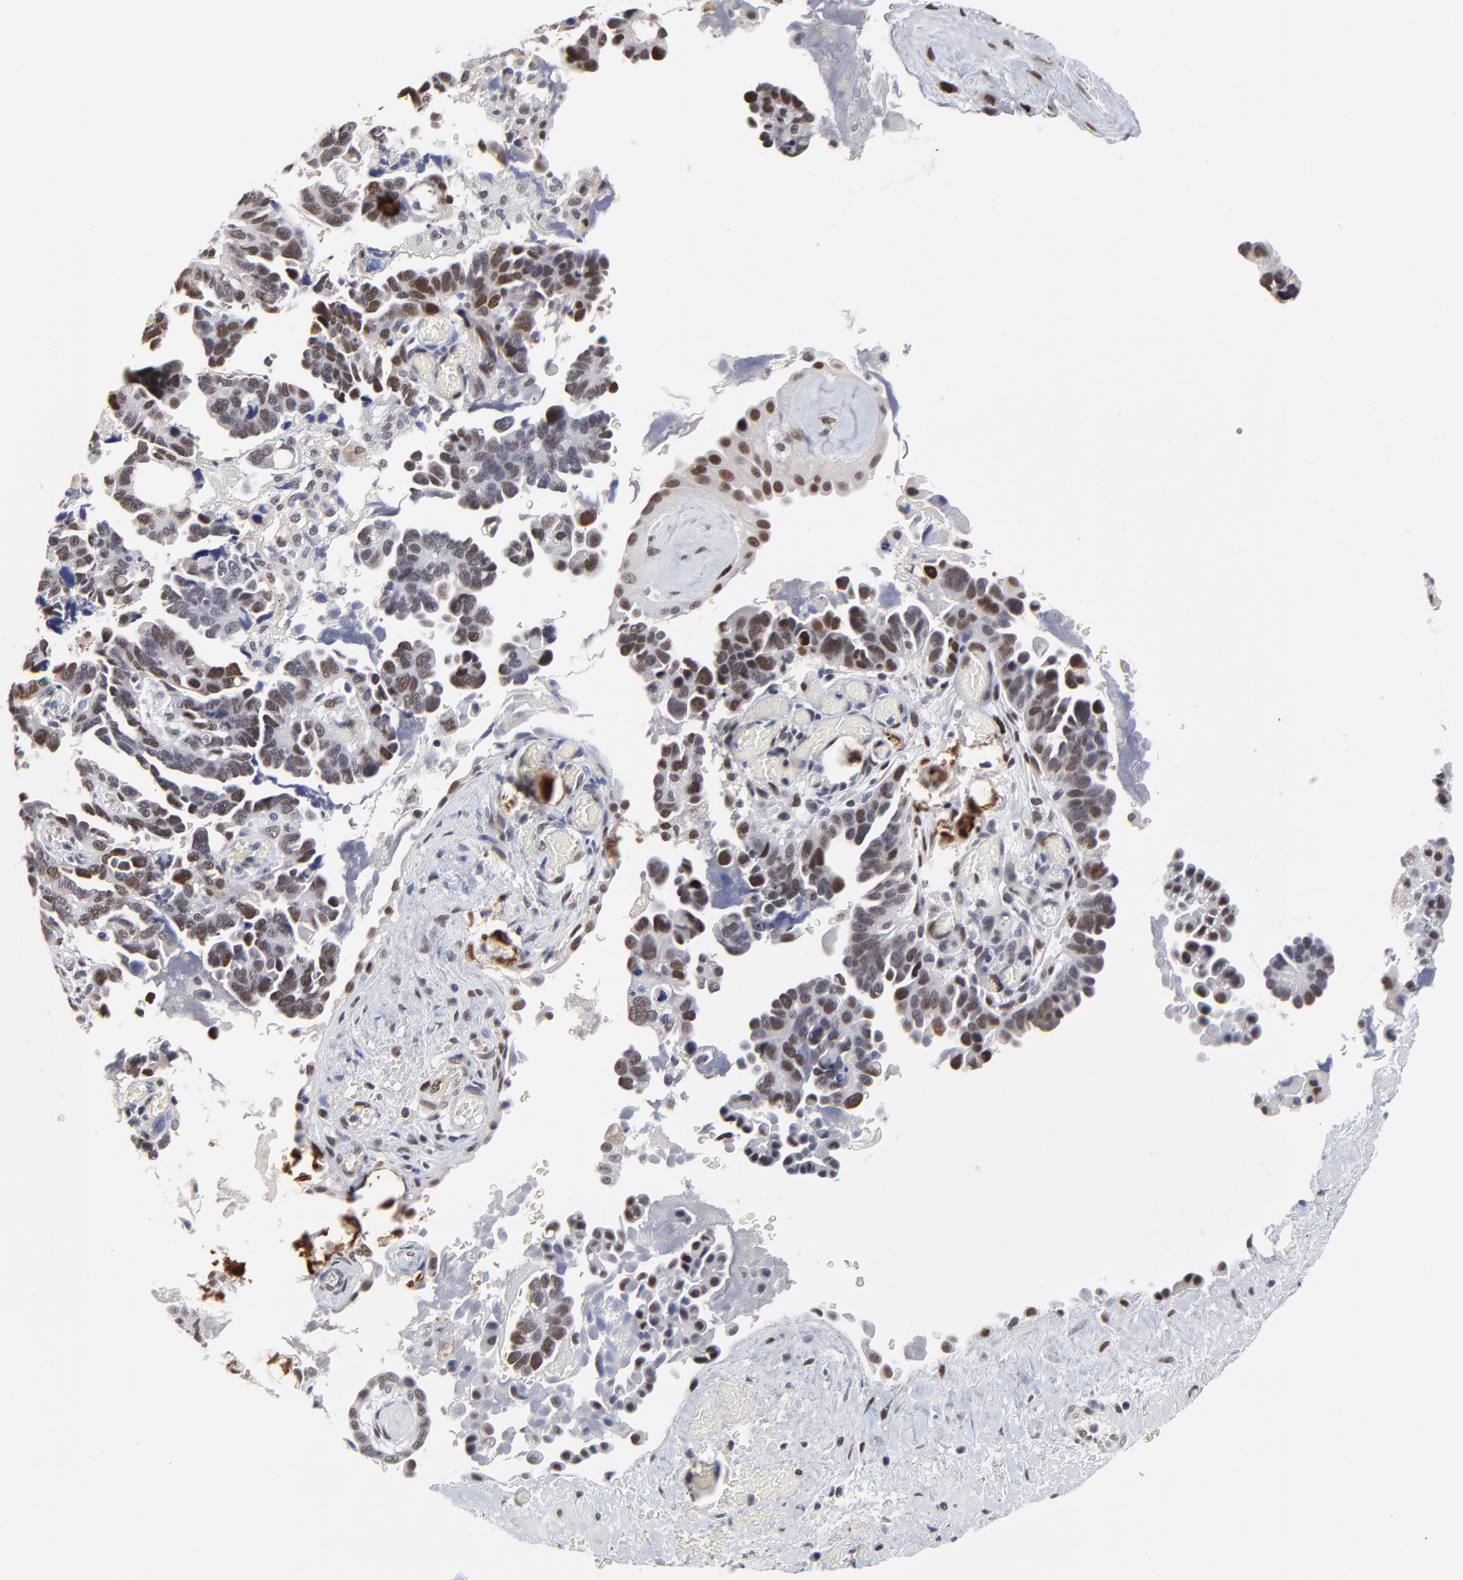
{"staining": {"intensity": "moderate", "quantity": "25%-75%", "location": "nuclear"}, "tissue": "ovarian cancer", "cell_type": "Tumor cells", "image_type": "cancer", "snomed": [{"axis": "morphology", "description": "Cystadenocarcinoma, serous, NOS"}, {"axis": "topography", "description": "Ovary"}], "caption": "This histopathology image displays immunohistochemistry (IHC) staining of human serous cystadenocarcinoma (ovarian), with medium moderate nuclear expression in about 25%-75% of tumor cells.", "gene": "OGFOD1", "patient": {"sex": "female", "age": 63}}